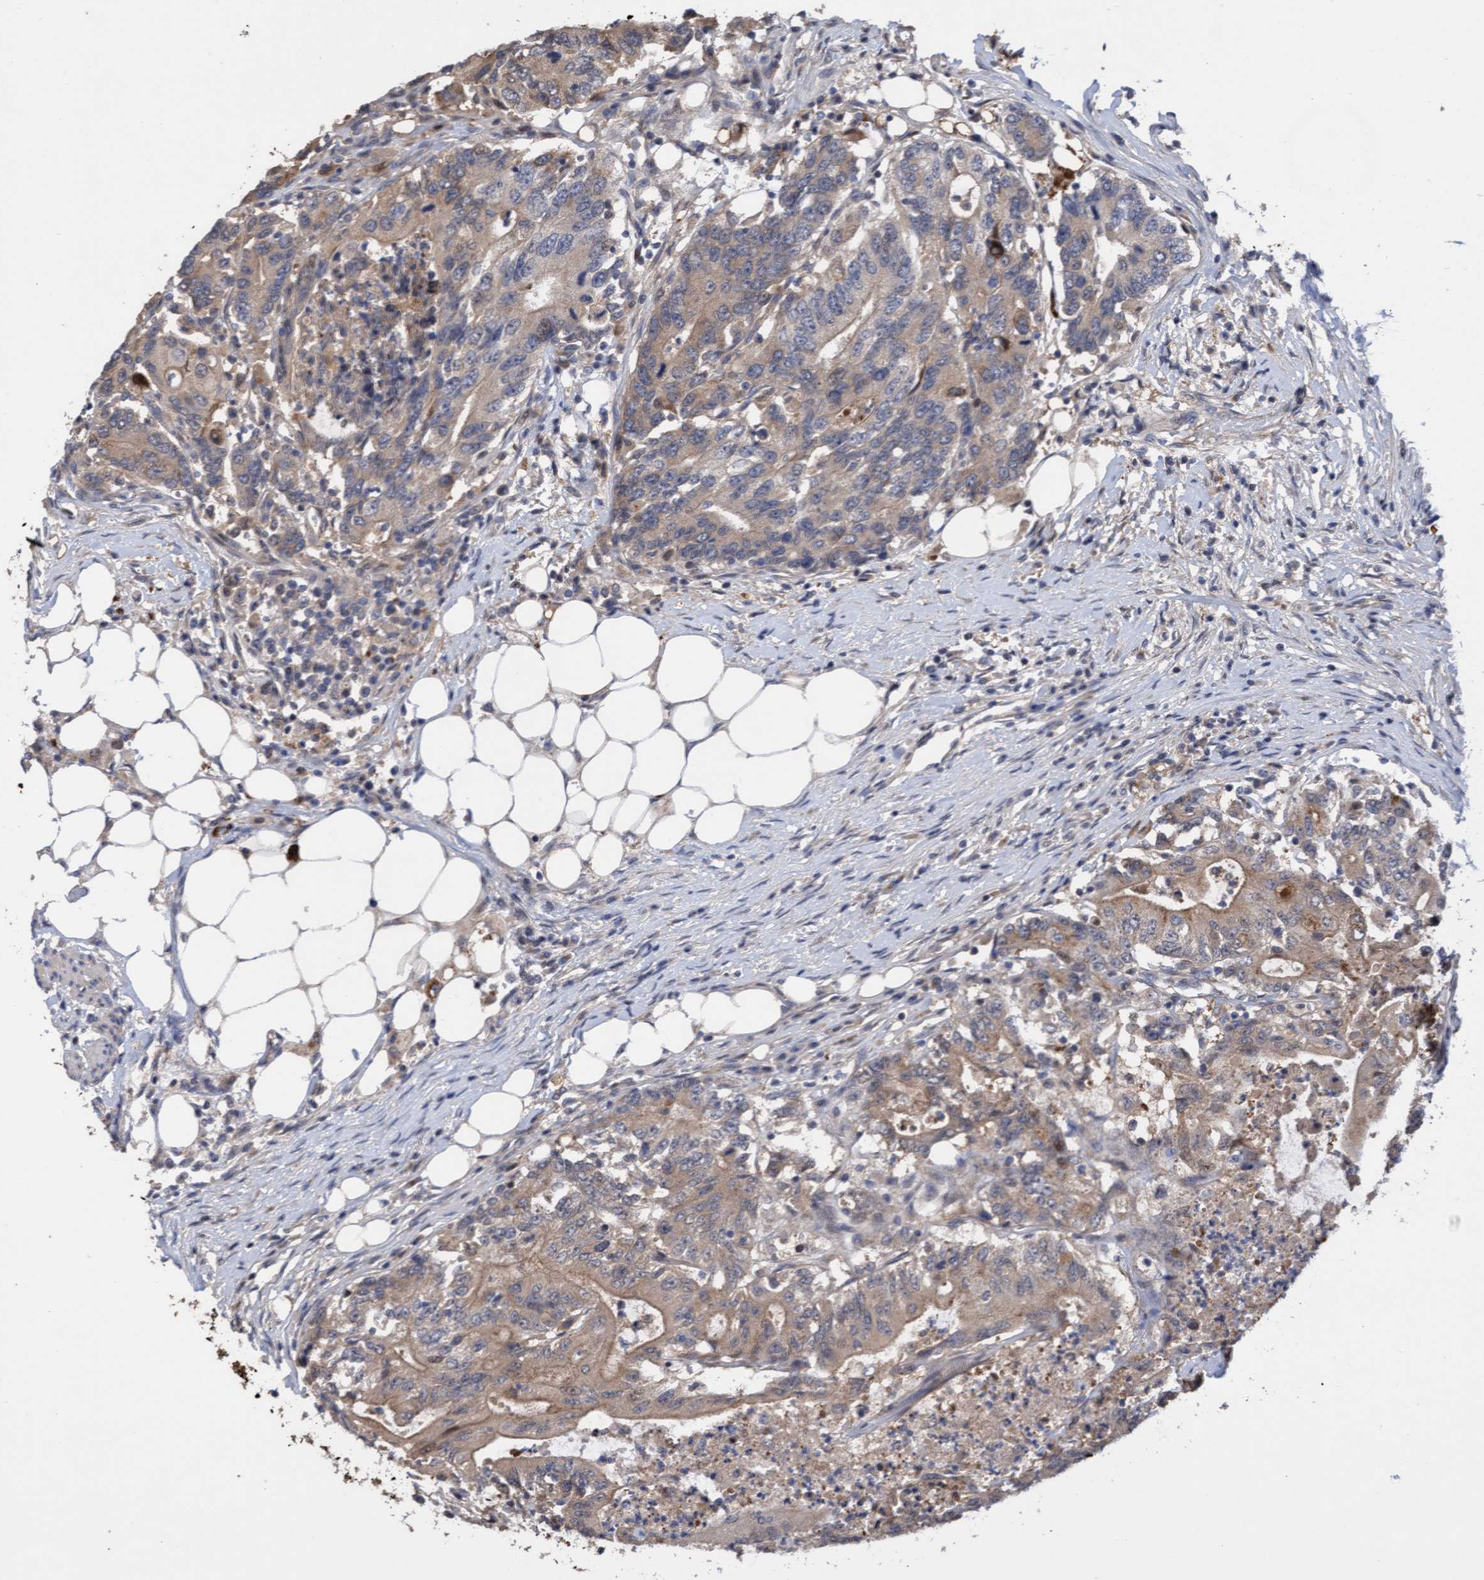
{"staining": {"intensity": "weak", "quantity": ">75%", "location": "cytoplasmic/membranous"}, "tissue": "colorectal cancer", "cell_type": "Tumor cells", "image_type": "cancer", "snomed": [{"axis": "morphology", "description": "Adenocarcinoma, NOS"}, {"axis": "topography", "description": "Colon"}], "caption": "This is a micrograph of IHC staining of colorectal cancer, which shows weak positivity in the cytoplasmic/membranous of tumor cells.", "gene": "ITFG1", "patient": {"sex": "female", "age": 77}}